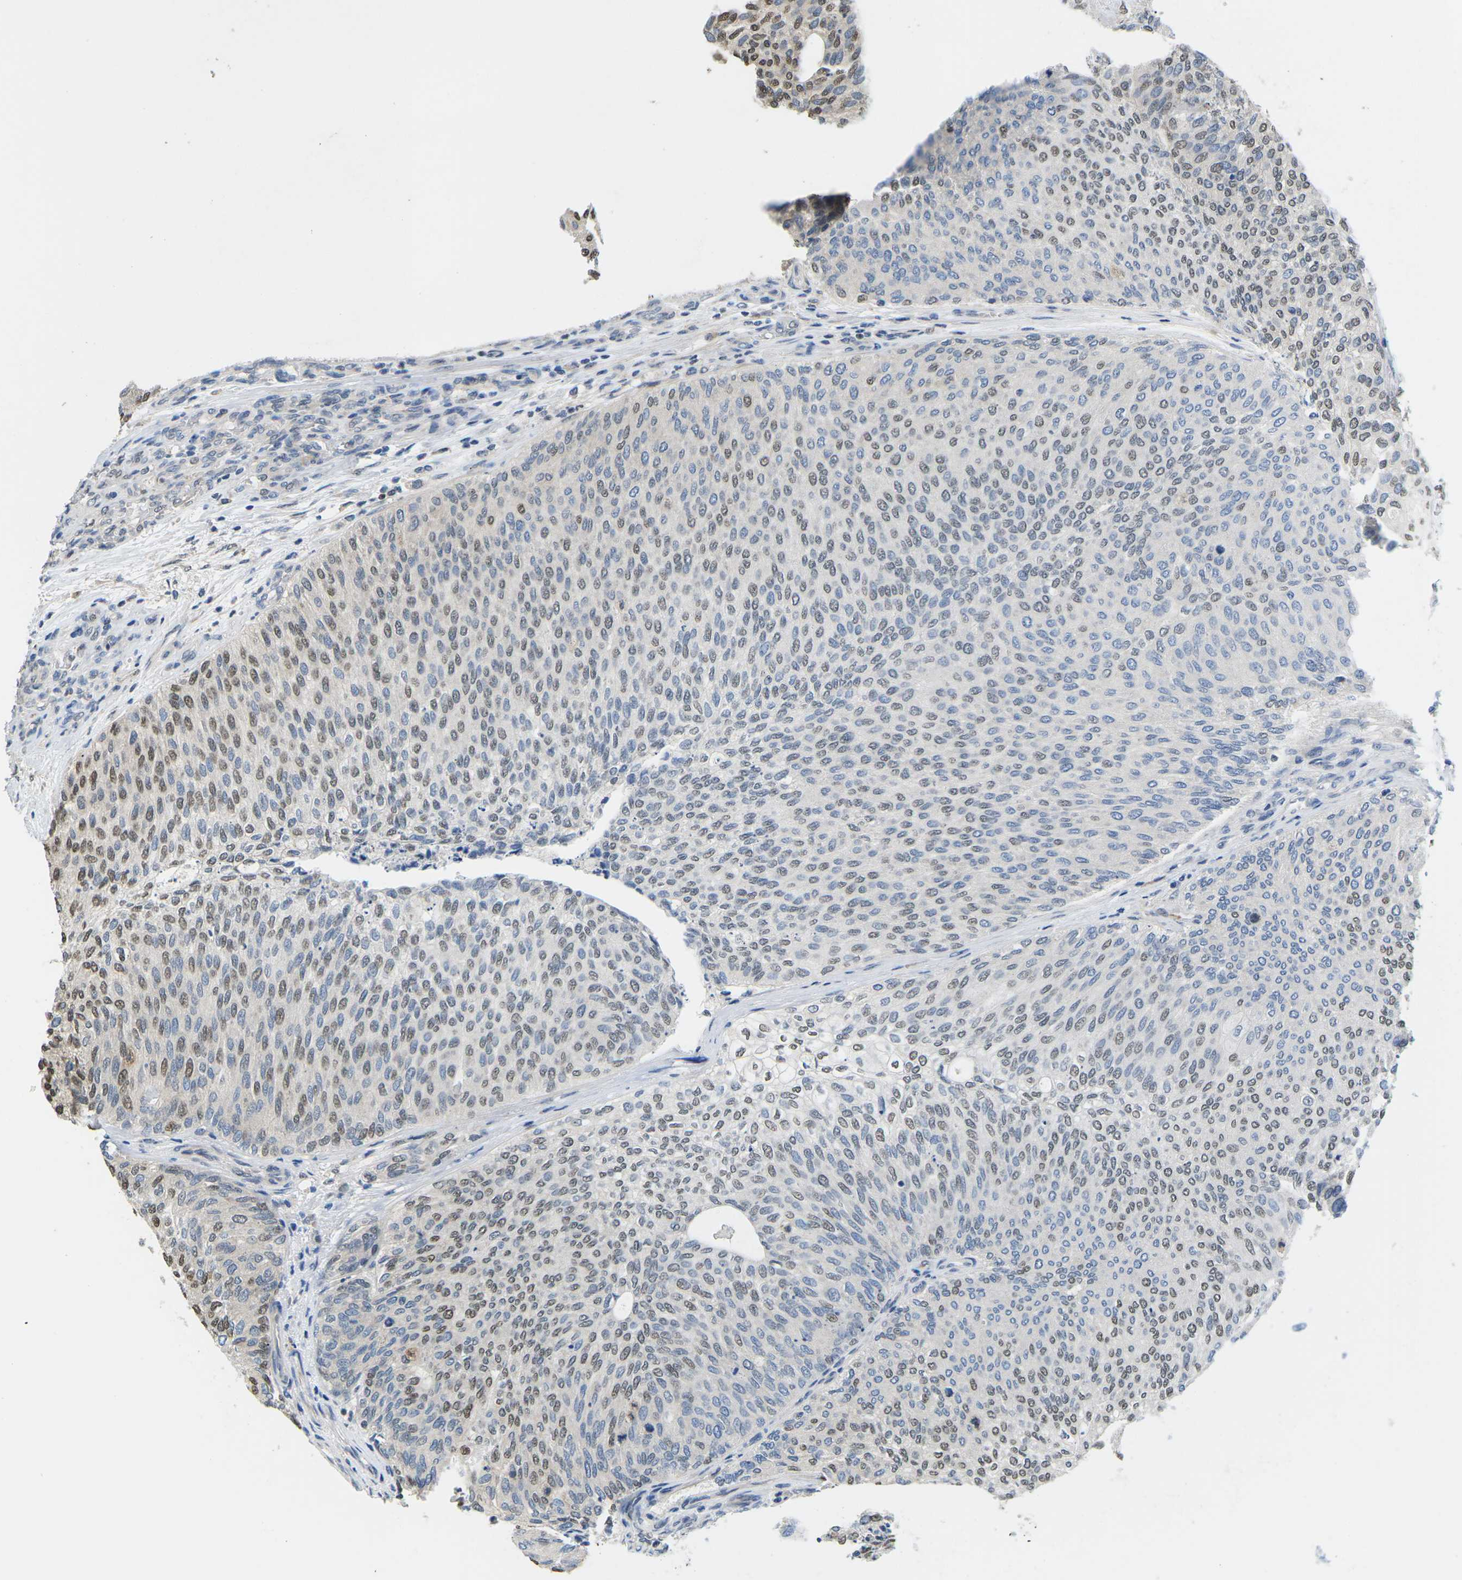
{"staining": {"intensity": "moderate", "quantity": "25%-75%", "location": "nuclear"}, "tissue": "urothelial cancer", "cell_type": "Tumor cells", "image_type": "cancer", "snomed": [{"axis": "morphology", "description": "Urothelial carcinoma, Low grade"}, {"axis": "topography", "description": "Urinary bladder"}], "caption": "Immunohistochemistry histopathology image of urothelial carcinoma (low-grade) stained for a protein (brown), which reveals medium levels of moderate nuclear staining in approximately 25%-75% of tumor cells.", "gene": "ERBB4", "patient": {"sex": "female", "age": 79}}